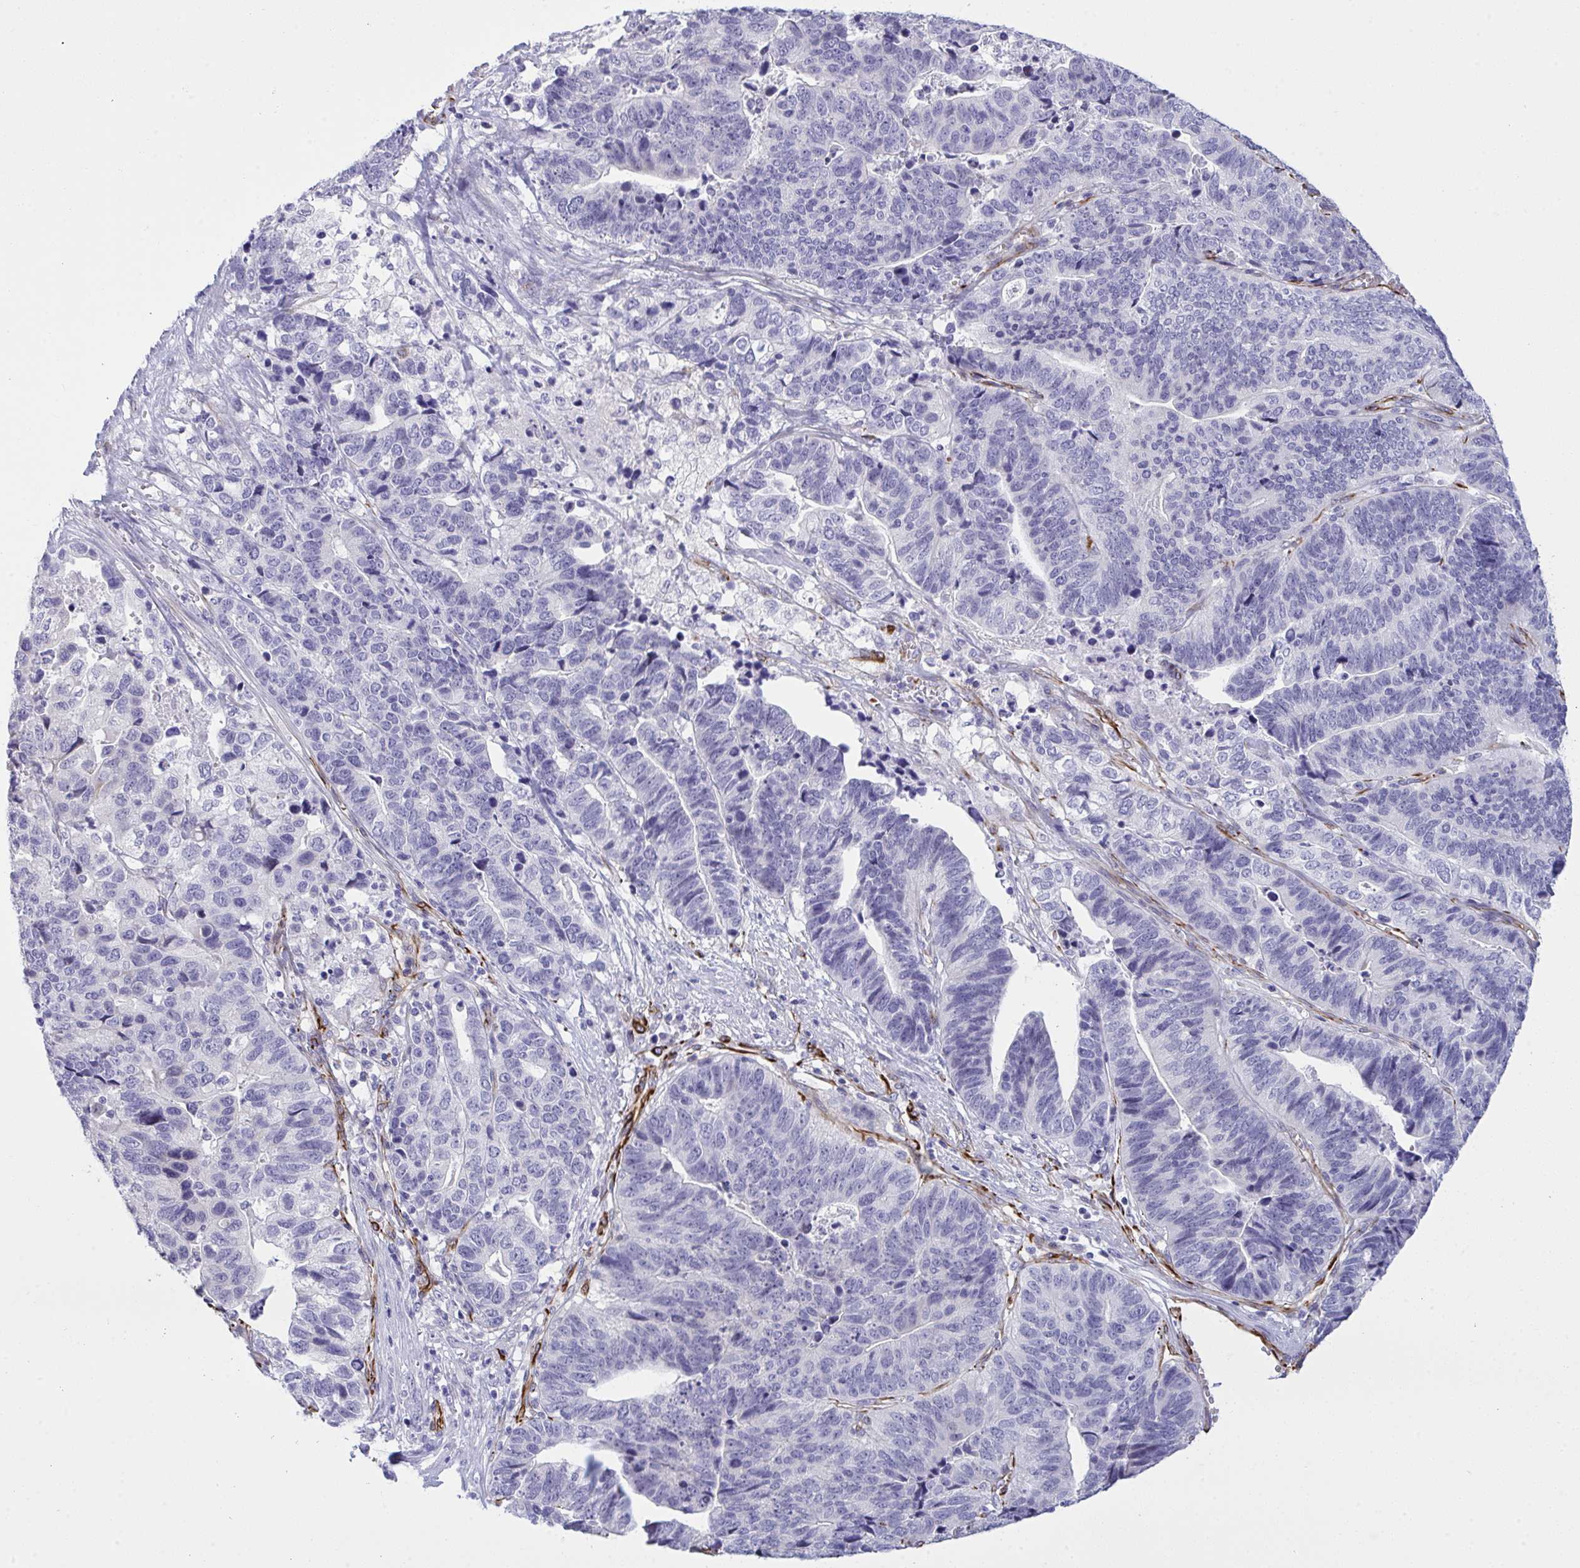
{"staining": {"intensity": "negative", "quantity": "none", "location": "none"}, "tissue": "stomach cancer", "cell_type": "Tumor cells", "image_type": "cancer", "snomed": [{"axis": "morphology", "description": "Adenocarcinoma, NOS"}, {"axis": "topography", "description": "Stomach, upper"}], "caption": "Protein analysis of adenocarcinoma (stomach) demonstrates no significant positivity in tumor cells.", "gene": "SLC35B1", "patient": {"sex": "female", "age": 67}}